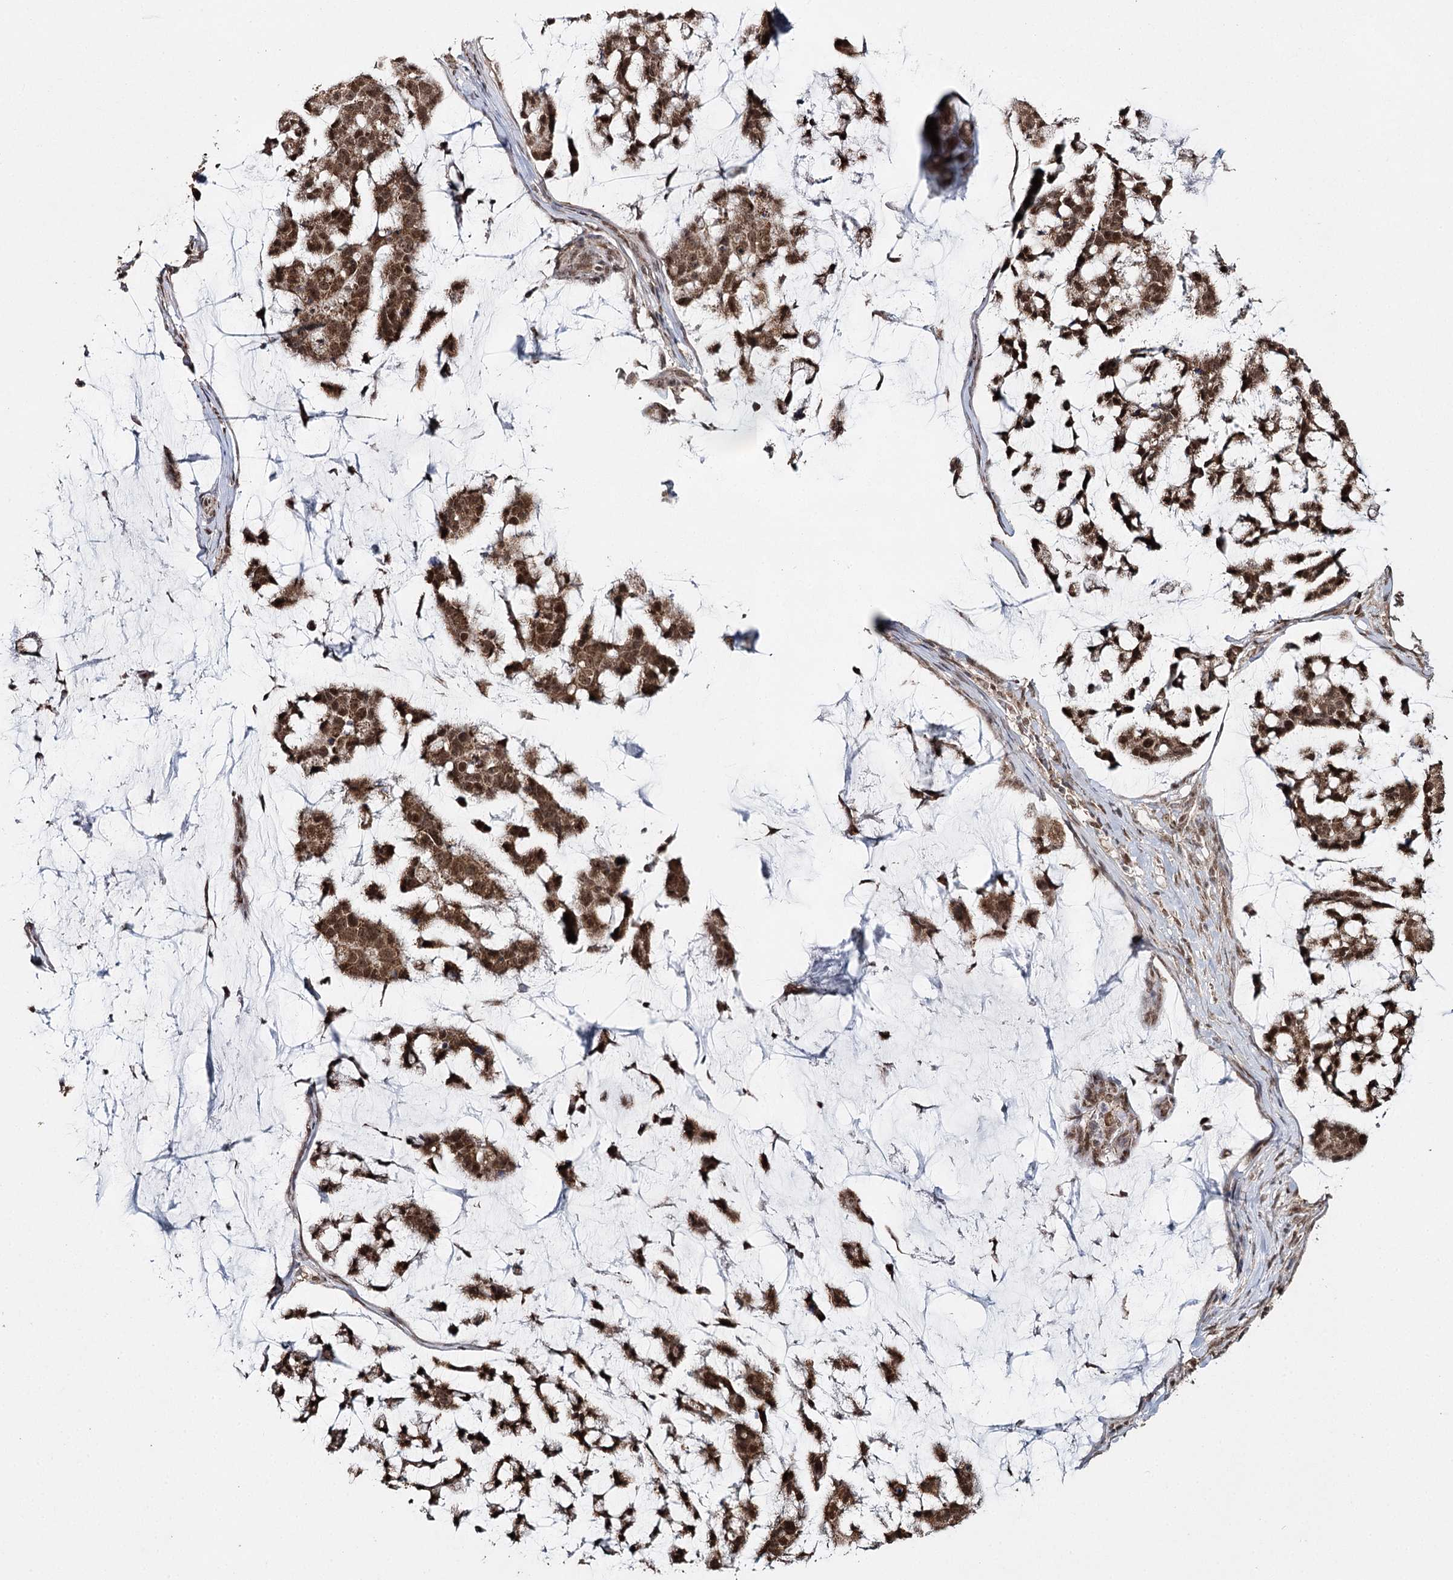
{"staining": {"intensity": "strong", "quantity": ">75%", "location": "cytoplasmic/membranous,nuclear"}, "tissue": "stomach cancer", "cell_type": "Tumor cells", "image_type": "cancer", "snomed": [{"axis": "morphology", "description": "Adenocarcinoma, NOS"}, {"axis": "topography", "description": "Stomach, lower"}], "caption": "A histopathology image of human stomach cancer stained for a protein displays strong cytoplasmic/membranous and nuclear brown staining in tumor cells. (Brightfield microscopy of DAB IHC at high magnification).", "gene": "PDHX", "patient": {"sex": "male", "age": 67}}